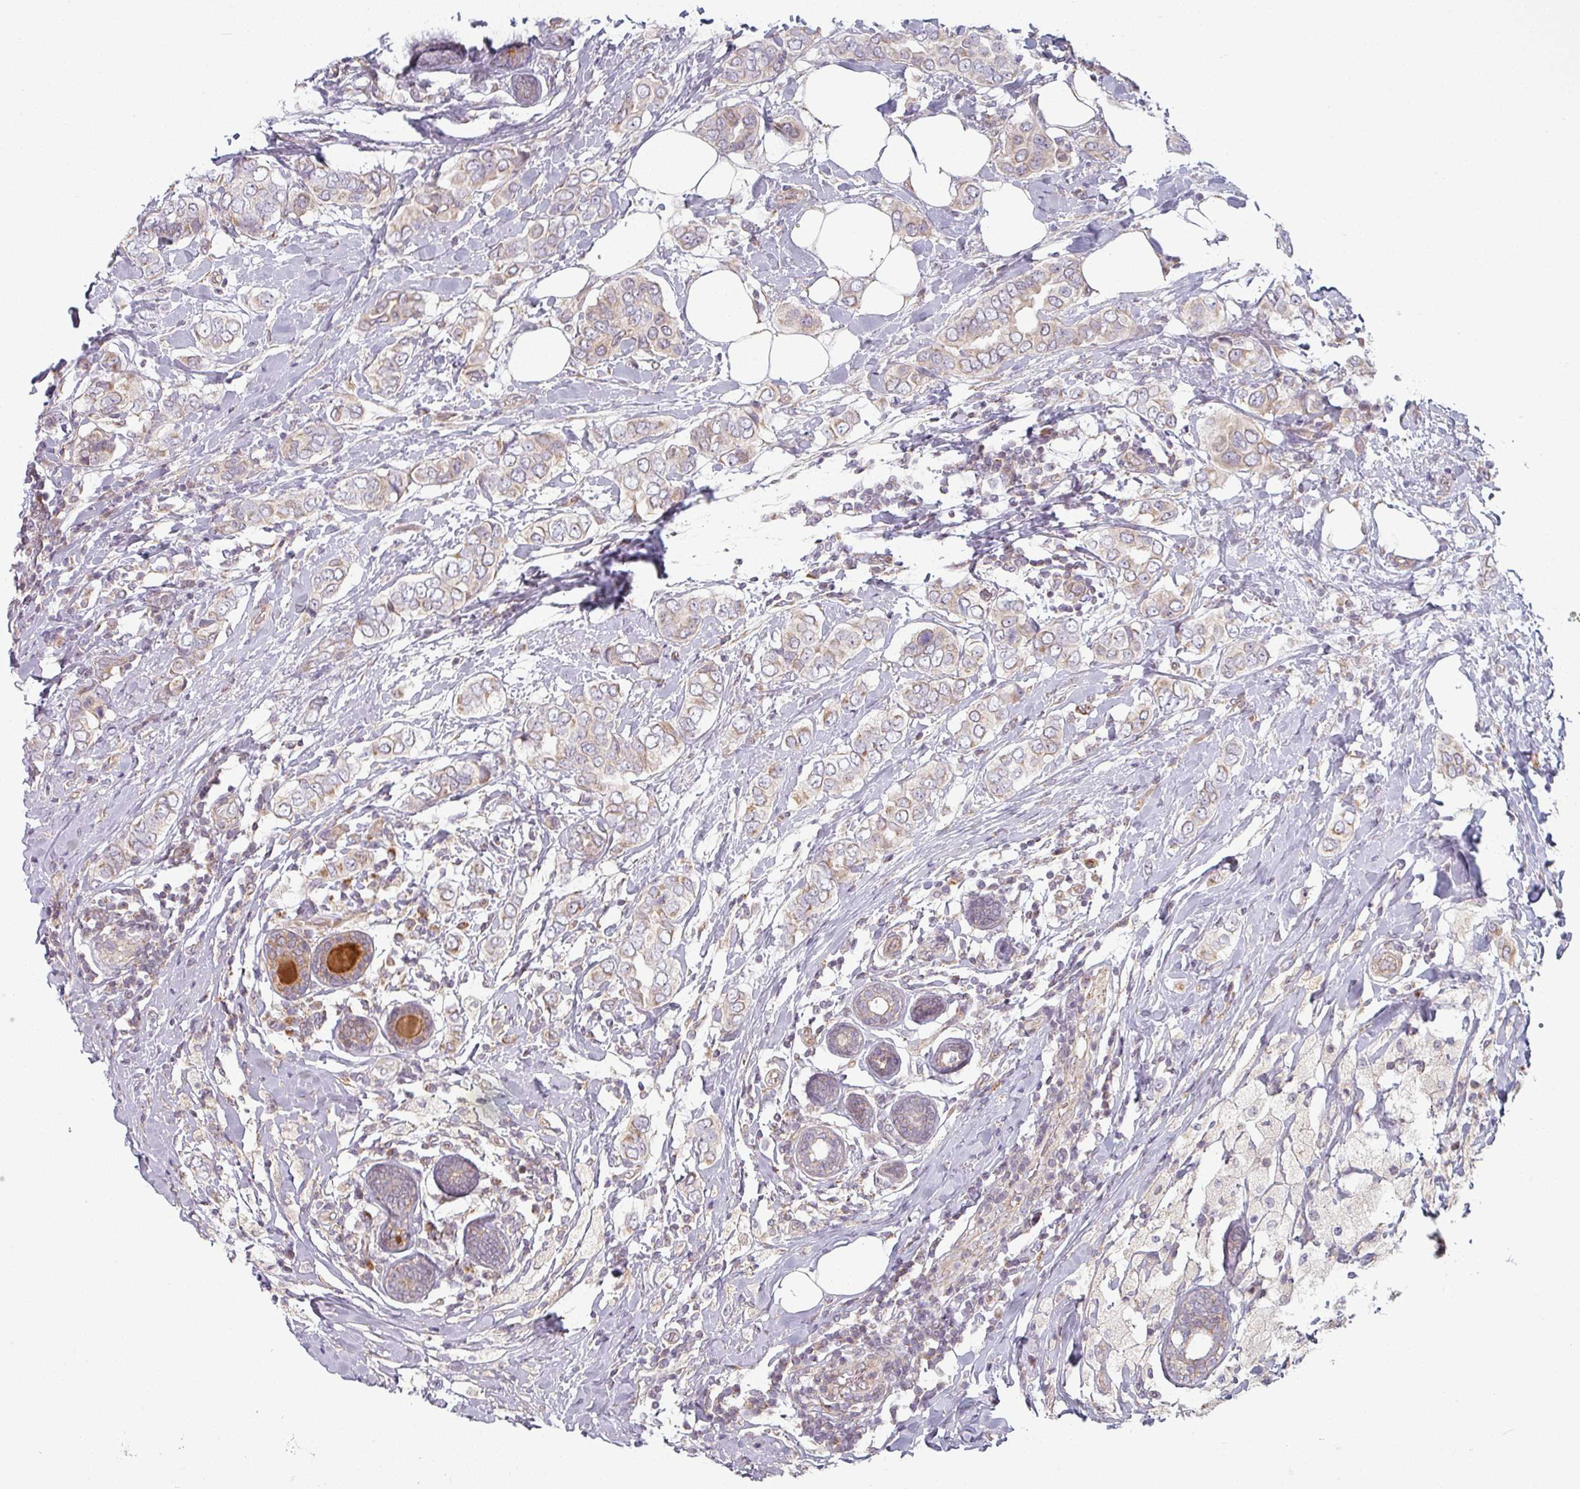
{"staining": {"intensity": "weak", "quantity": "25%-75%", "location": "cytoplasmic/membranous"}, "tissue": "breast cancer", "cell_type": "Tumor cells", "image_type": "cancer", "snomed": [{"axis": "morphology", "description": "Lobular carcinoma"}, {"axis": "topography", "description": "Breast"}], "caption": "Breast lobular carcinoma stained with a protein marker exhibits weak staining in tumor cells.", "gene": "PLEKHJ1", "patient": {"sex": "female", "age": 51}}